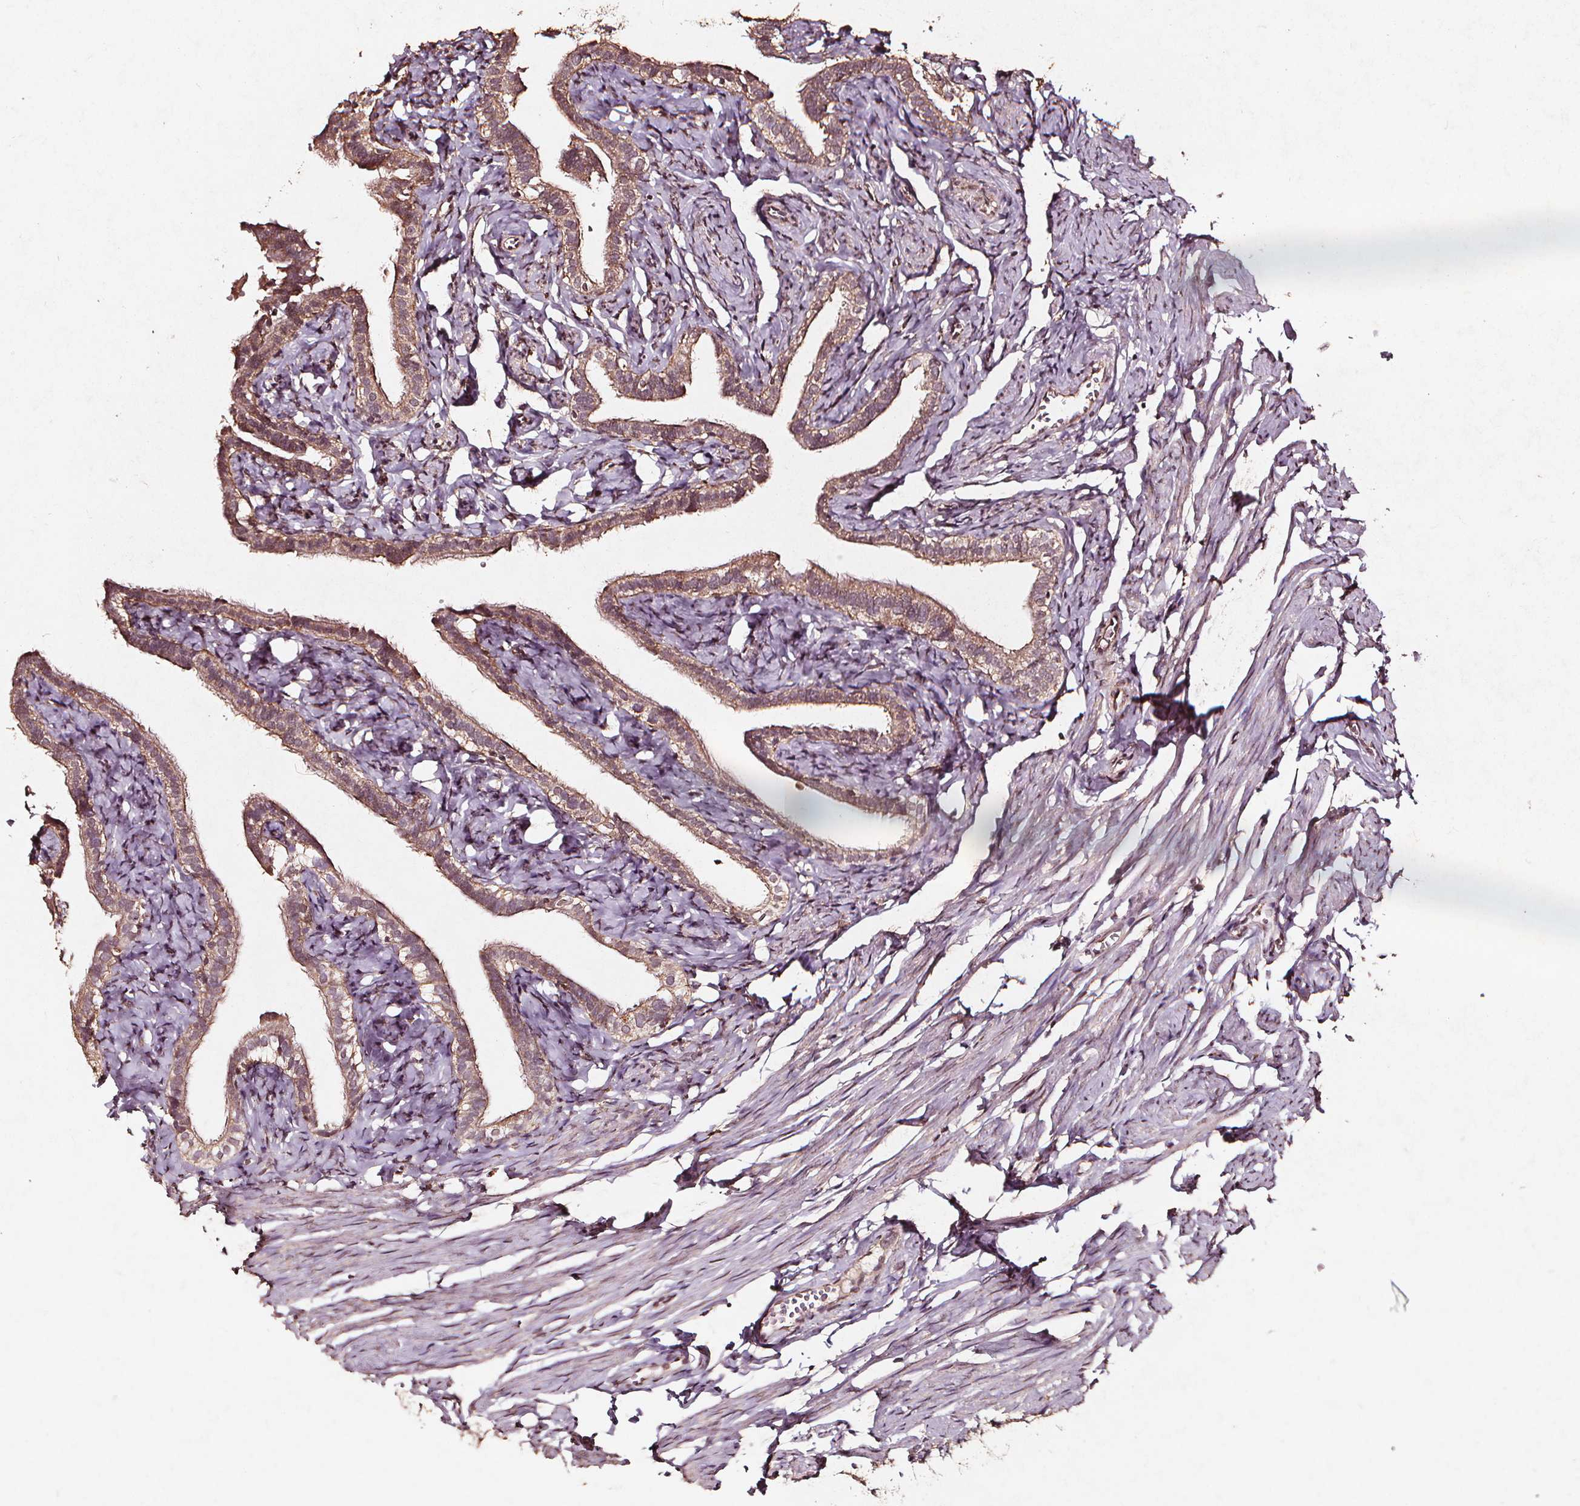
{"staining": {"intensity": "moderate", "quantity": ">75%", "location": "cytoplasmic/membranous"}, "tissue": "fallopian tube", "cell_type": "Glandular cells", "image_type": "normal", "snomed": [{"axis": "morphology", "description": "Normal tissue, NOS"}, {"axis": "topography", "description": "Fallopian tube"}], "caption": "Fallopian tube stained for a protein demonstrates moderate cytoplasmic/membranous positivity in glandular cells. (DAB = brown stain, brightfield microscopy at high magnification).", "gene": "ABCA1", "patient": {"sex": "female", "age": 41}}